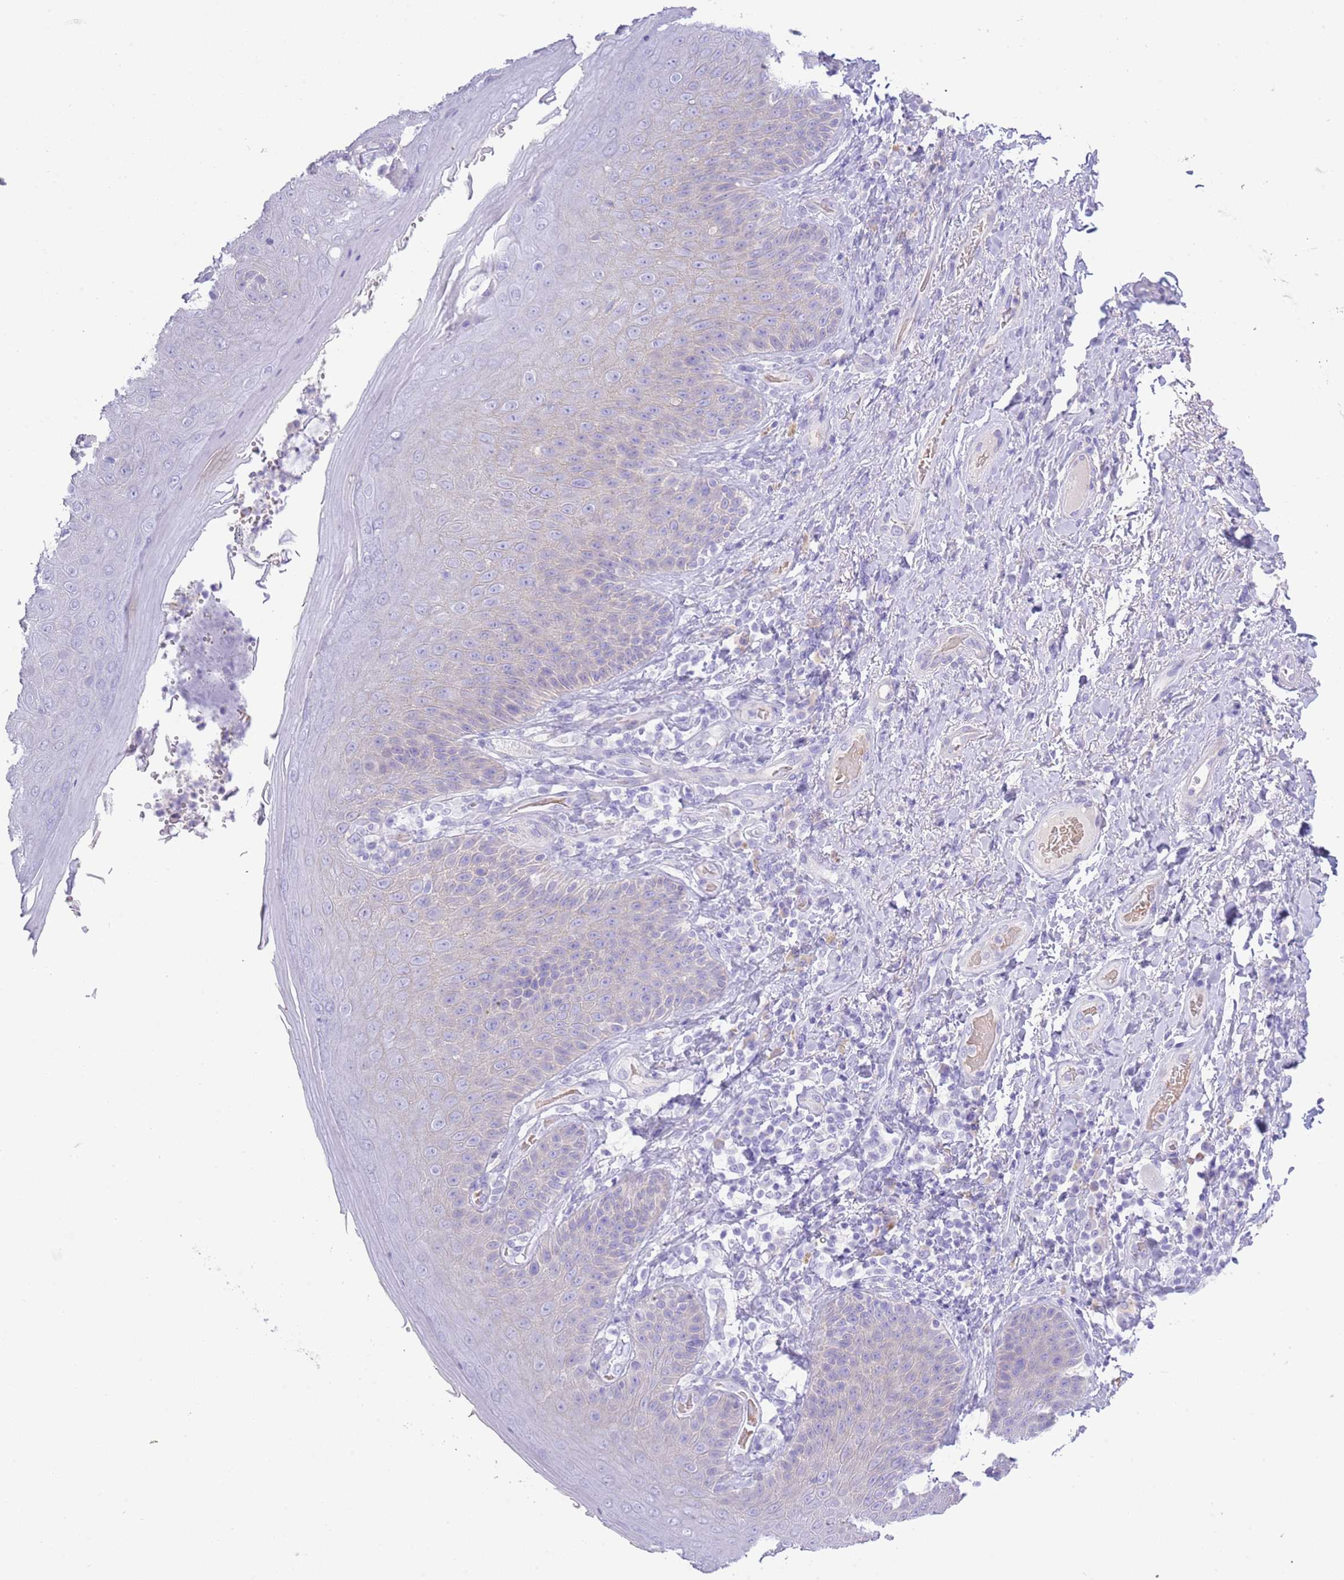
{"staining": {"intensity": "negative", "quantity": "none", "location": "none"}, "tissue": "skin", "cell_type": "Epidermal cells", "image_type": "normal", "snomed": [{"axis": "morphology", "description": "Normal tissue, NOS"}, {"axis": "topography", "description": "Anal"}], "caption": "This is a photomicrograph of immunohistochemistry (IHC) staining of benign skin, which shows no expression in epidermal cells.", "gene": "ACR", "patient": {"sex": "female", "age": 89}}